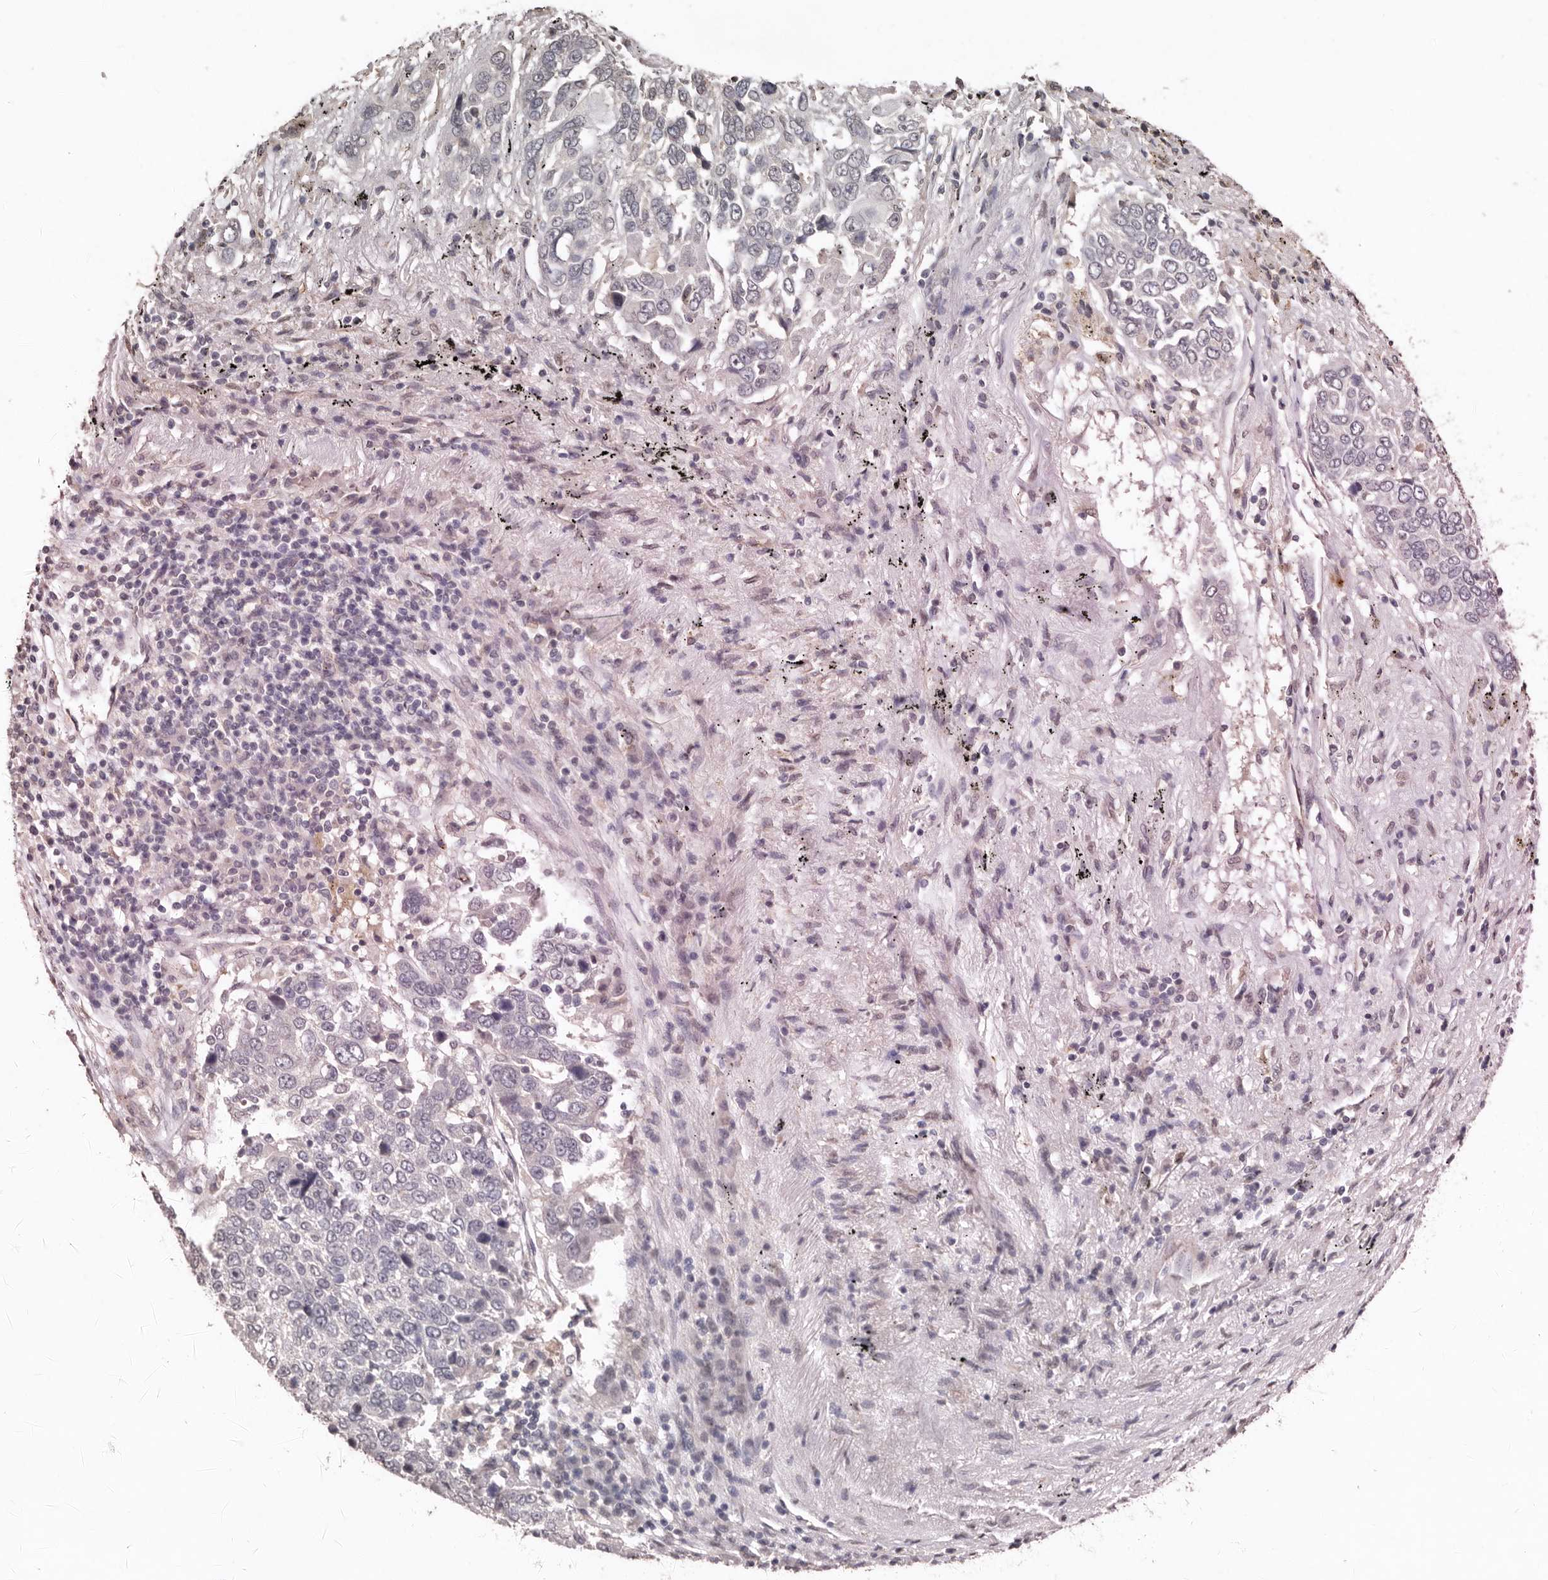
{"staining": {"intensity": "negative", "quantity": "none", "location": "none"}, "tissue": "lung cancer", "cell_type": "Tumor cells", "image_type": "cancer", "snomed": [{"axis": "morphology", "description": "Squamous cell carcinoma, NOS"}, {"axis": "topography", "description": "Lung"}], "caption": "A high-resolution image shows immunohistochemistry (IHC) staining of lung cancer (squamous cell carcinoma), which shows no significant staining in tumor cells.", "gene": "SULT1E1", "patient": {"sex": "male", "age": 66}}